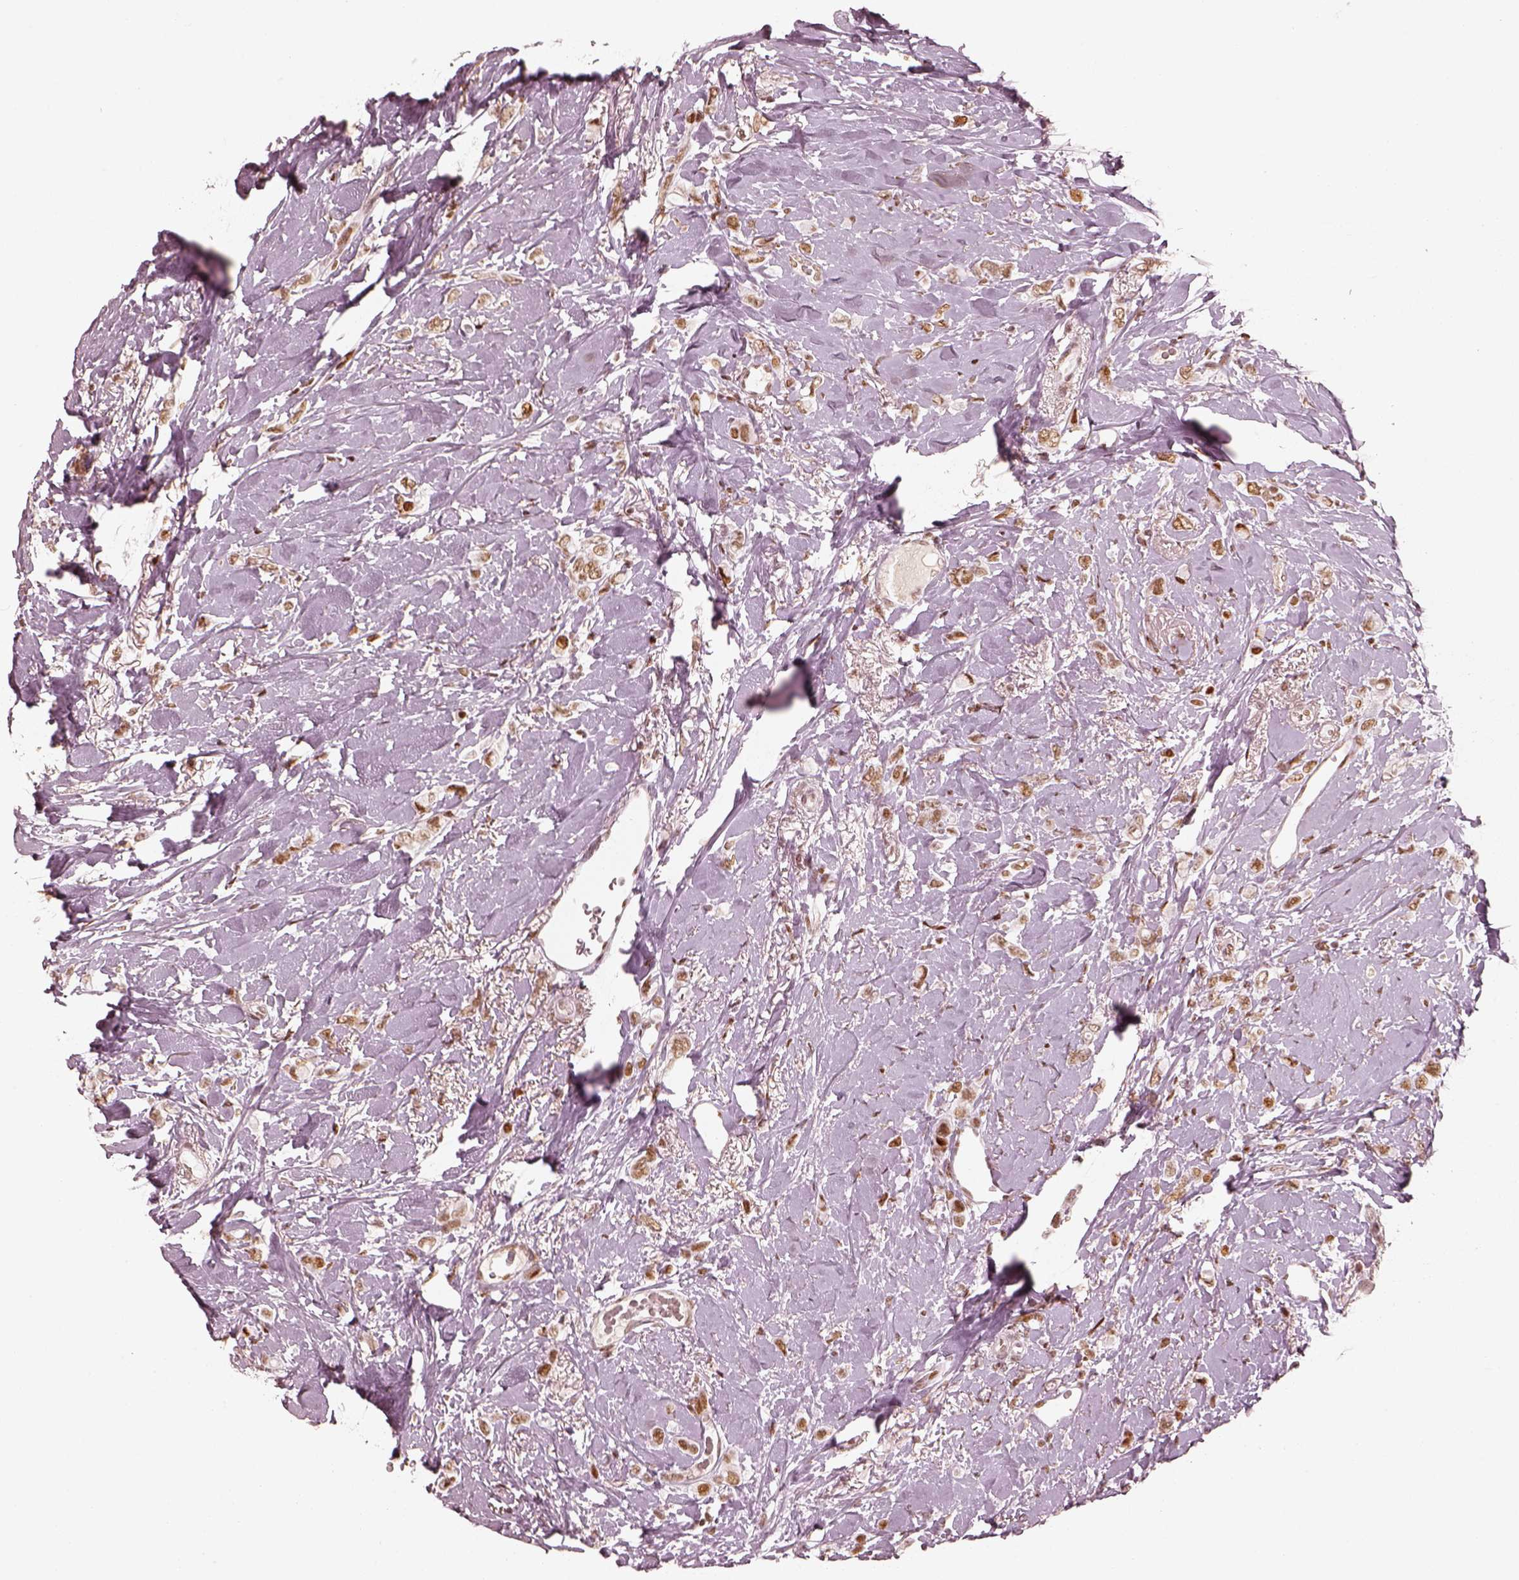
{"staining": {"intensity": "moderate", "quantity": ">75%", "location": "nuclear"}, "tissue": "breast cancer", "cell_type": "Tumor cells", "image_type": "cancer", "snomed": [{"axis": "morphology", "description": "Lobular carcinoma"}, {"axis": "topography", "description": "Breast"}], "caption": "Human breast cancer (lobular carcinoma) stained for a protein (brown) reveals moderate nuclear positive expression in about >75% of tumor cells.", "gene": "HNRNPC", "patient": {"sex": "female", "age": 66}}